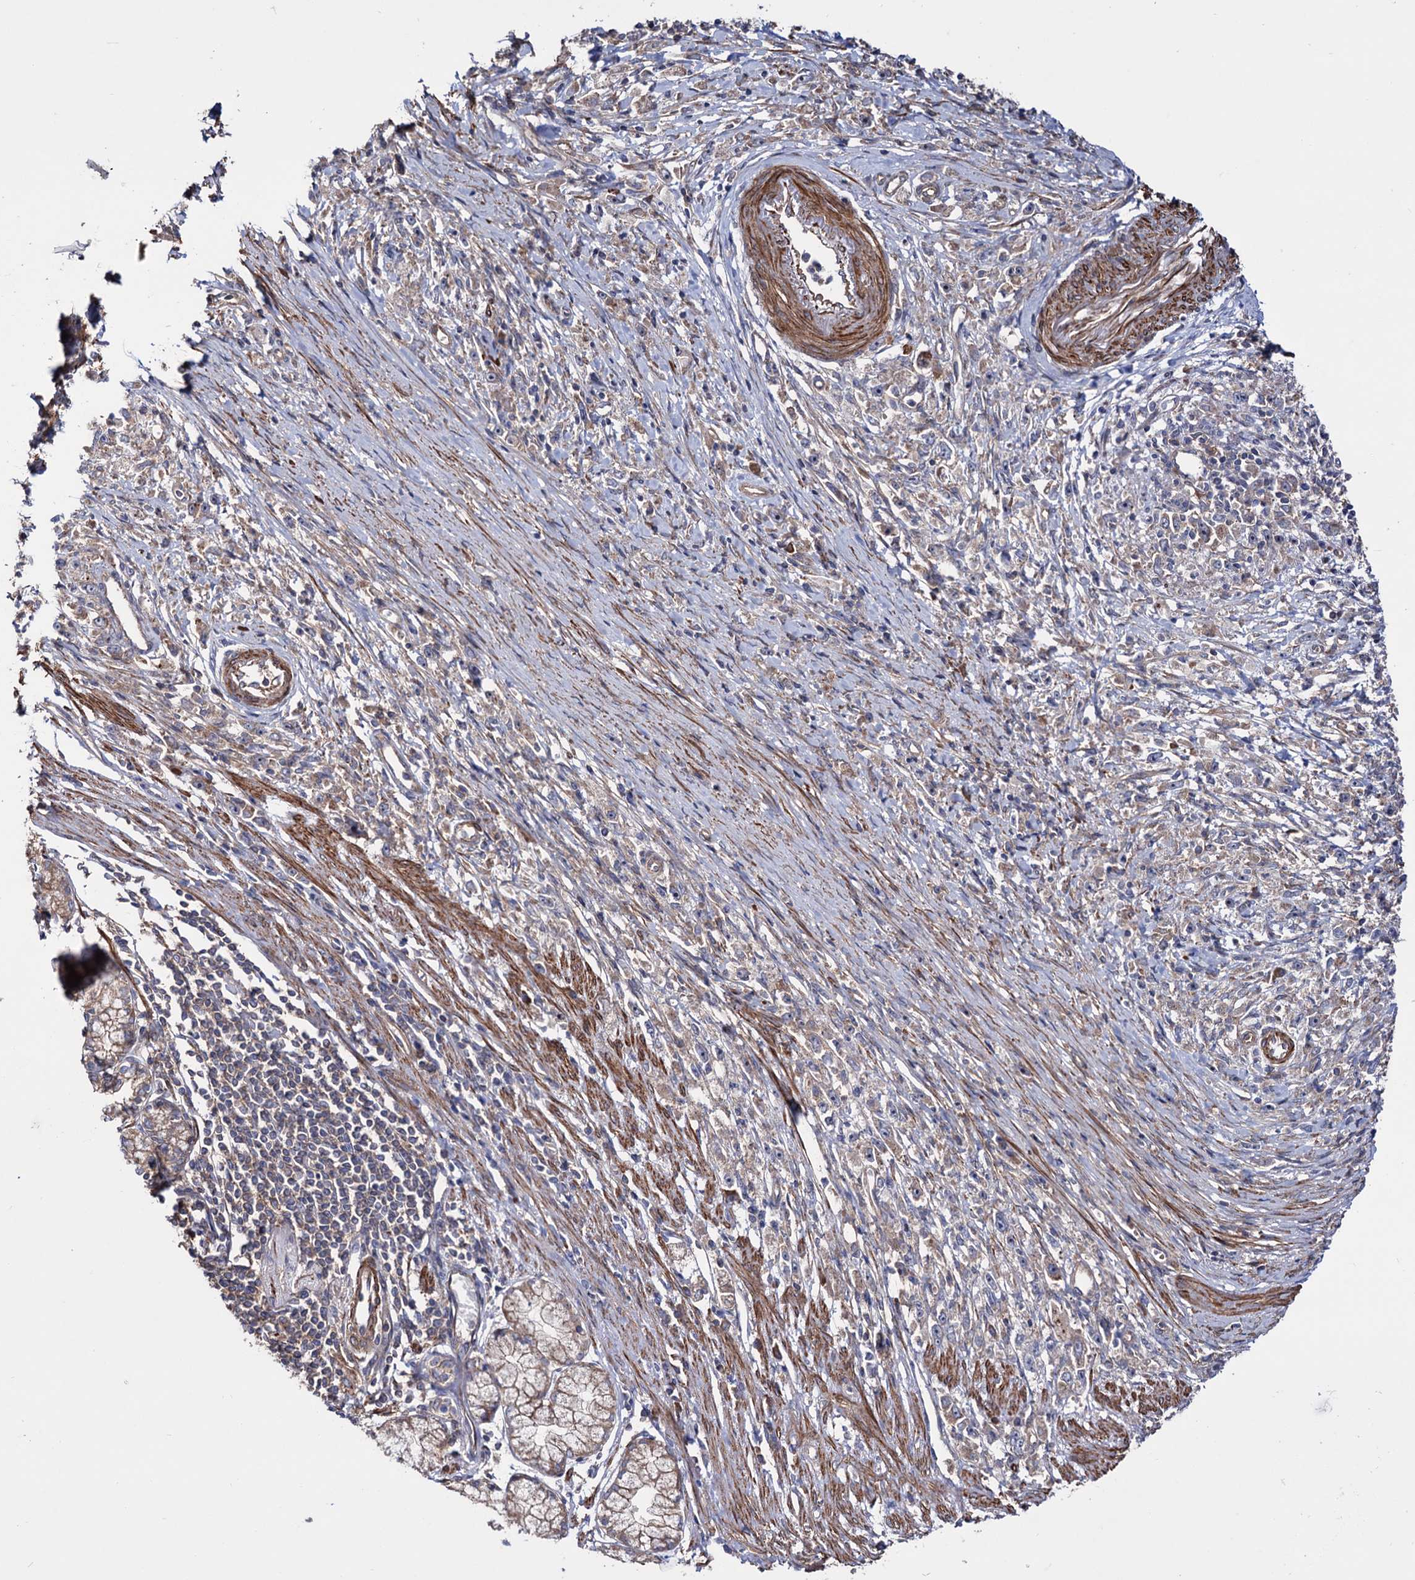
{"staining": {"intensity": "weak", "quantity": "<25%", "location": "cytoplasmic/membranous"}, "tissue": "stomach cancer", "cell_type": "Tumor cells", "image_type": "cancer", "snomed": [{"axis": "morphology", "description": "Adenocarcinoma, NOS"}, {"axis": "topography", "description": "Stomach"}], "caption": "The immunohistochemistry photomicrograph has no significant staining in tumor cells of stomach cancer tissue.", "gene": "FERMT2", "patient": {"sex": "female", "age": 59}}